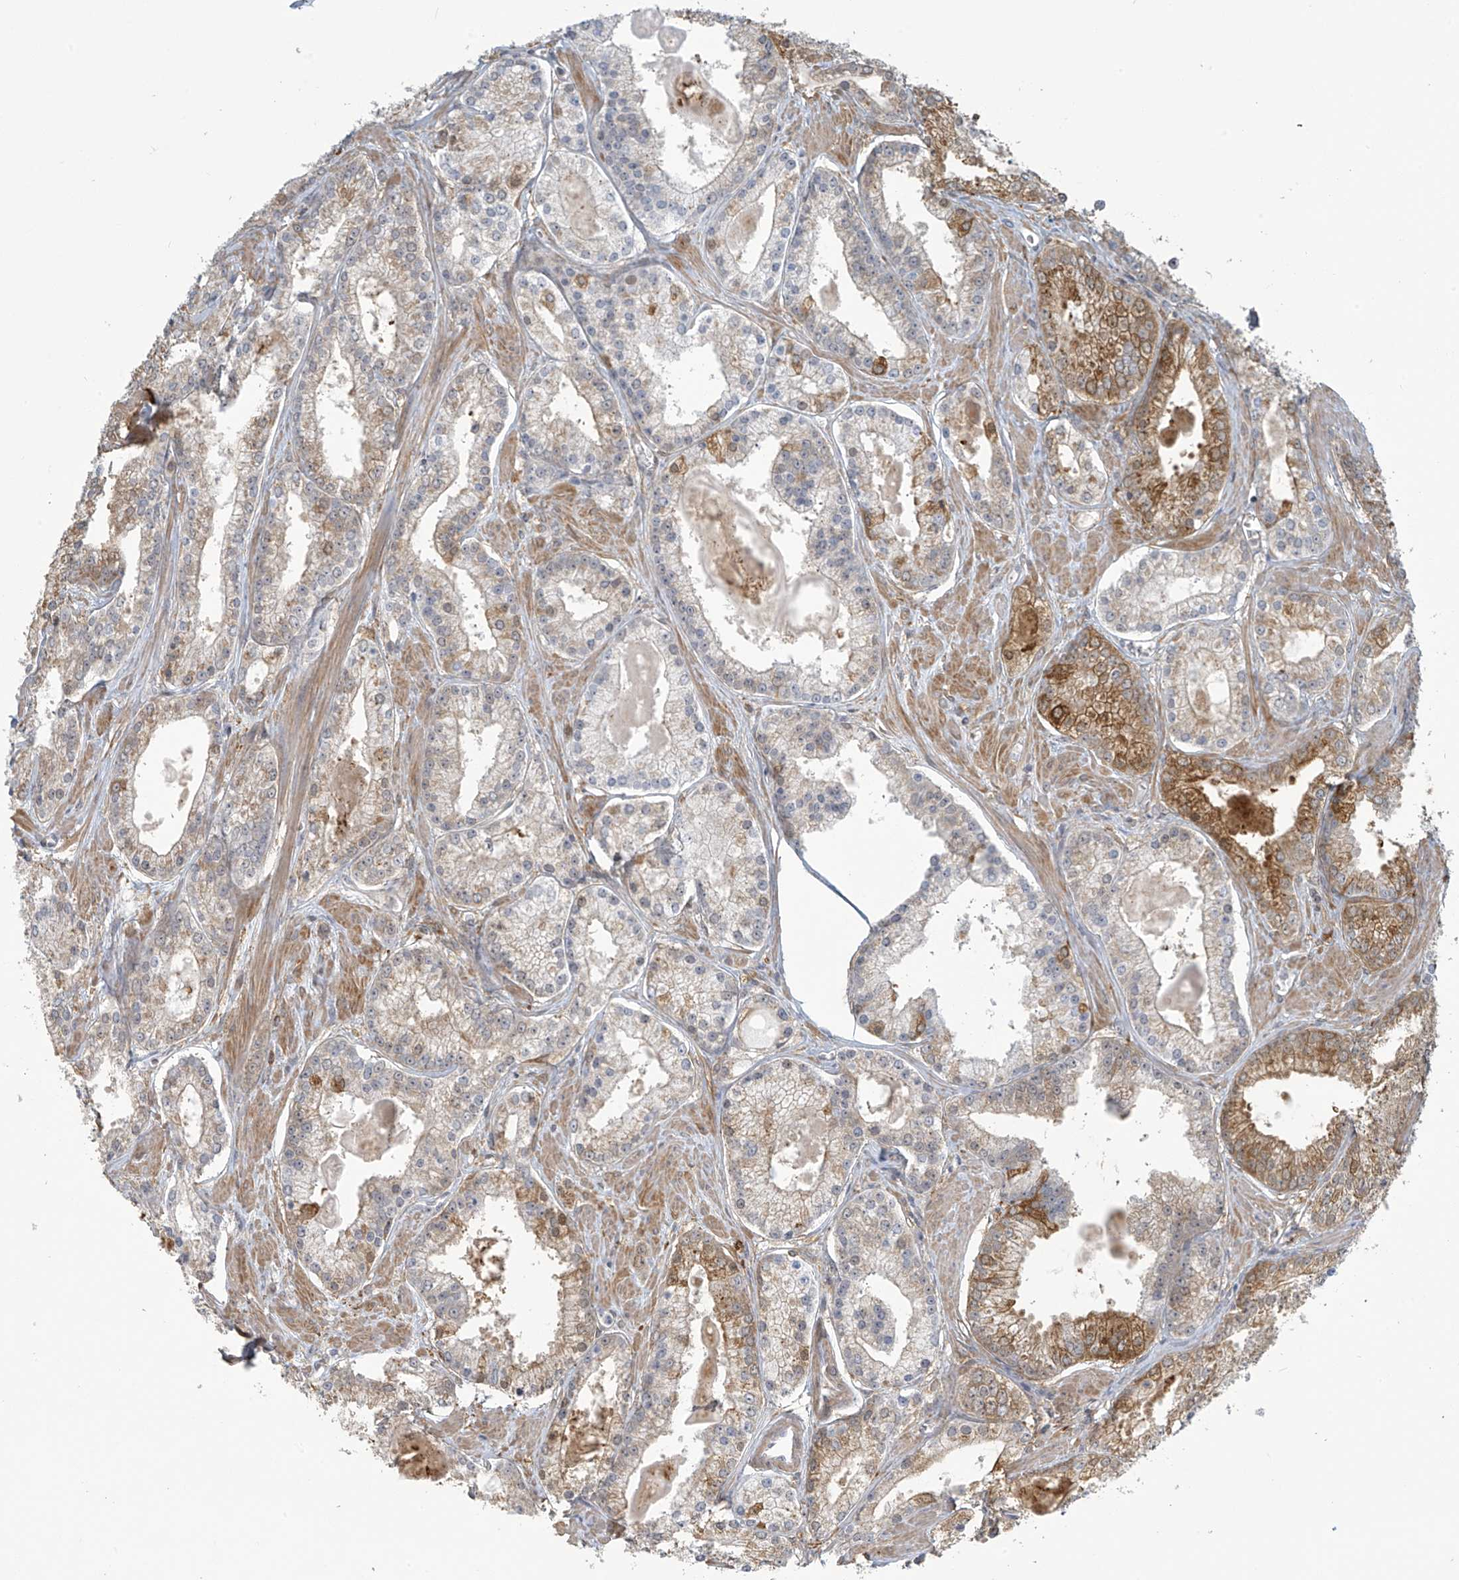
{"staining": {"intensity": "moderate", "quantity": "<25%", "location": "cytoplasmic/membranous"}, "tissue": "prostate cancer", "cell_type": "Tumor cells", "image_type": "cancer", "snomed": [{"axis": "morphology", "description": "Adenocarcinoma, Low grade"}, {"axis": "topography", "description": "Prostate"}], "caption": "A brown stain labels moderate cytoplasmic/membranous staining of a protein in adenocarcinoma (low-grade) (prostate) tumor cells.", "gene": "TAGAP", "patient": {"sex": "male", "age": 54}}